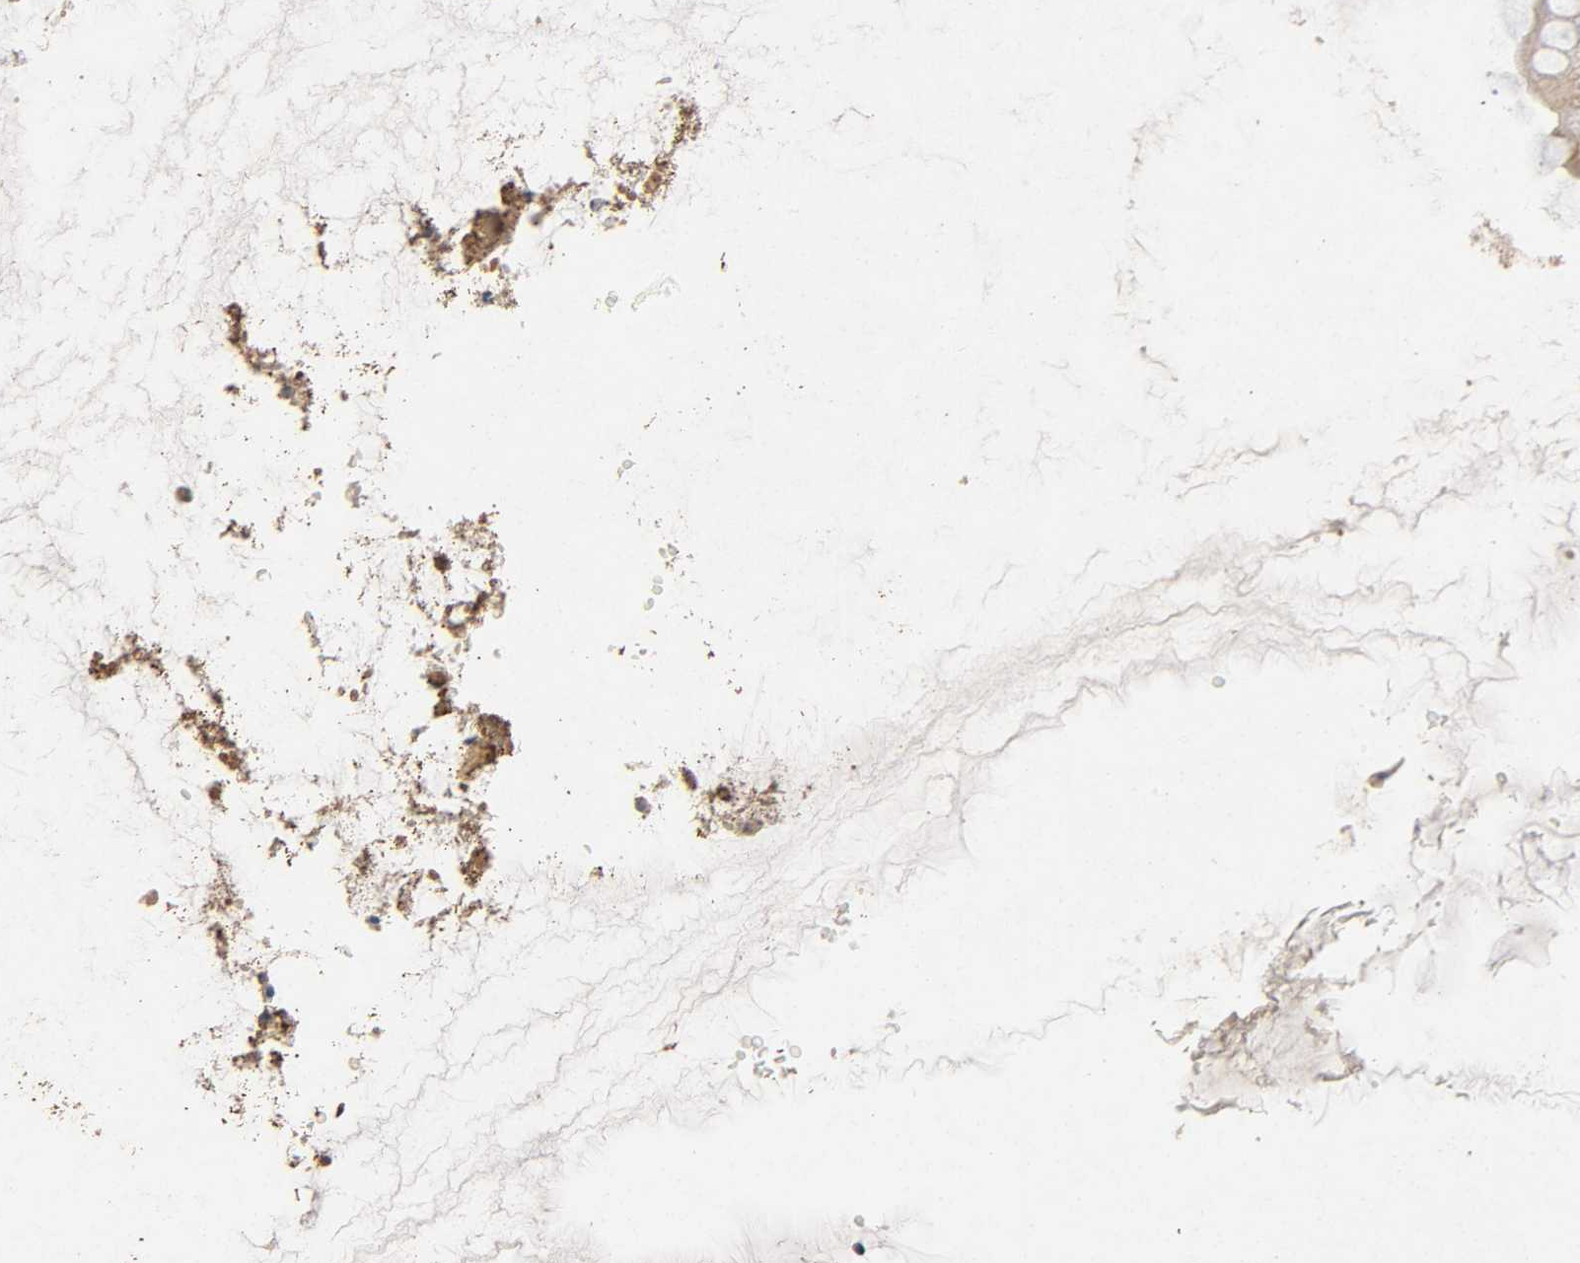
{"staining": {"intensity": "moderate", "quantity": ">75%", "location": "cytoplasmic/membranous"}, "tissue": "rectum", "cell_type": "Glandular cells", "image_type": "normal", "snomed": [{"axis": "morphology", "description": "Normal tissue, NOS"}, {"axis": "morphology", "description": "Adenocarcinoma, NOS"}, {"axis": "topography", "description": "Rectum"}], "caption": "Immunohistochemical staining of unremarkable rectum exhibits moderate cytoplasmic/membranous protein positivity in approximately >75% of glandular cells.", "gene": "NDUFS3", "patient": {"sex": "female", "age": 65}}